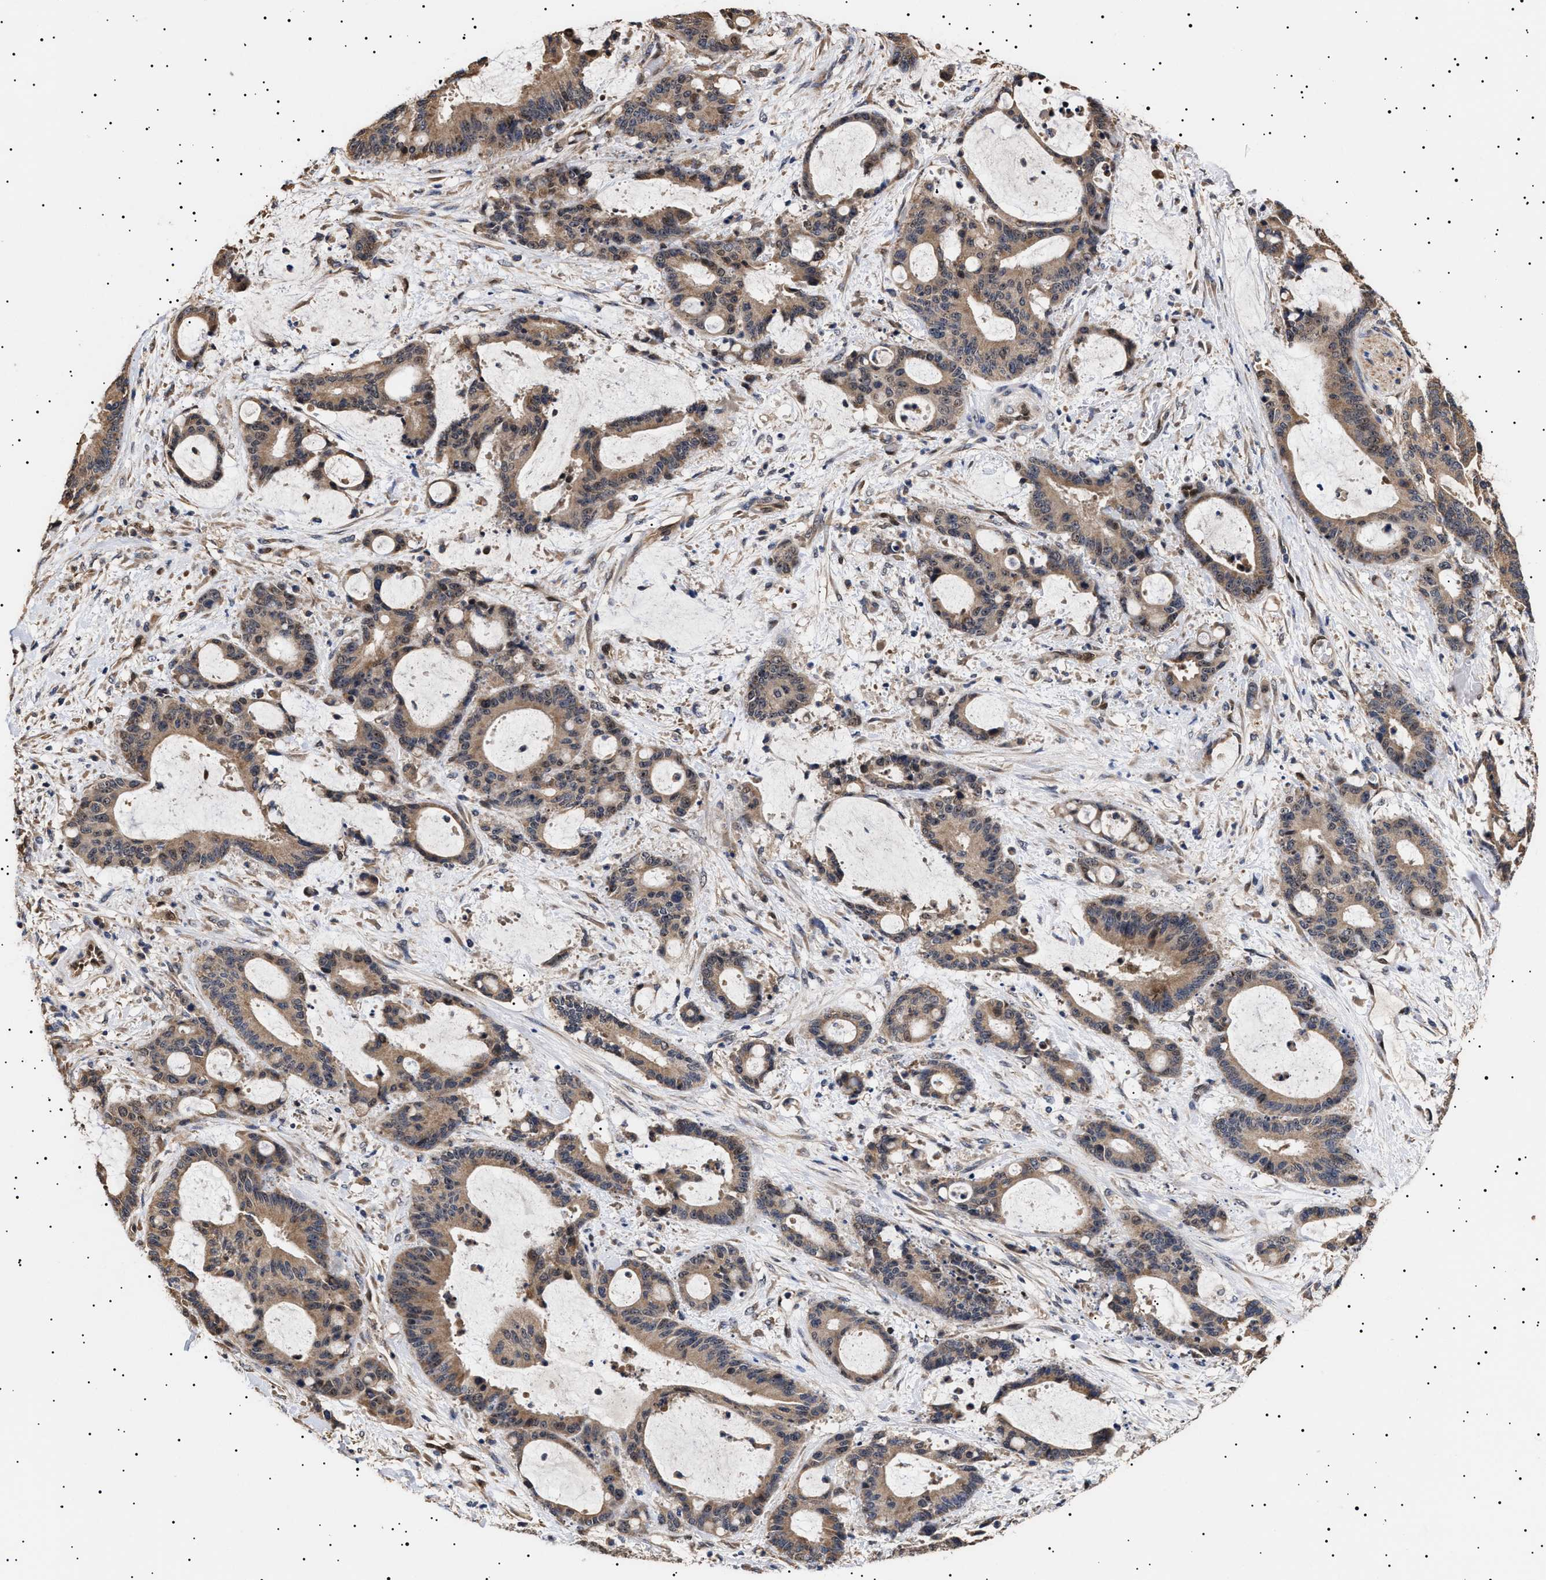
{"staining": {"intensity": "moderate", "quantity": ">75%", "location": "cytoplasmic/membranous,nuclear"}, "tissue": "liver cancer", "cell_type": "Tumor cells", "image_type": "cancer", "snomed": [{"axis": "morphology", "description": "Normal tissue, NOS"}, {"axis": "morphology", "description": "Cholangiocarcinoma"}, {"axis": "topography", "description": "Liver"}, {"axis": "topography", "description": "Peripheral nerve tissue"}], "caption": "Immunohistochemistry (IHC) micrograph of neoplastic tissue: liver cancer (cholangiocarcinoma) stained using immunohistochemistry (IHC) displays medium levels of moderate protein expression localized specifically in the cytoplasmic/membranous and nuclear of tumor cells, appearing as a cytoplasmic/membranous and nuclear brown color.", "gene": "KRBA1", "patient": {"sex": "female", "age": 73}}